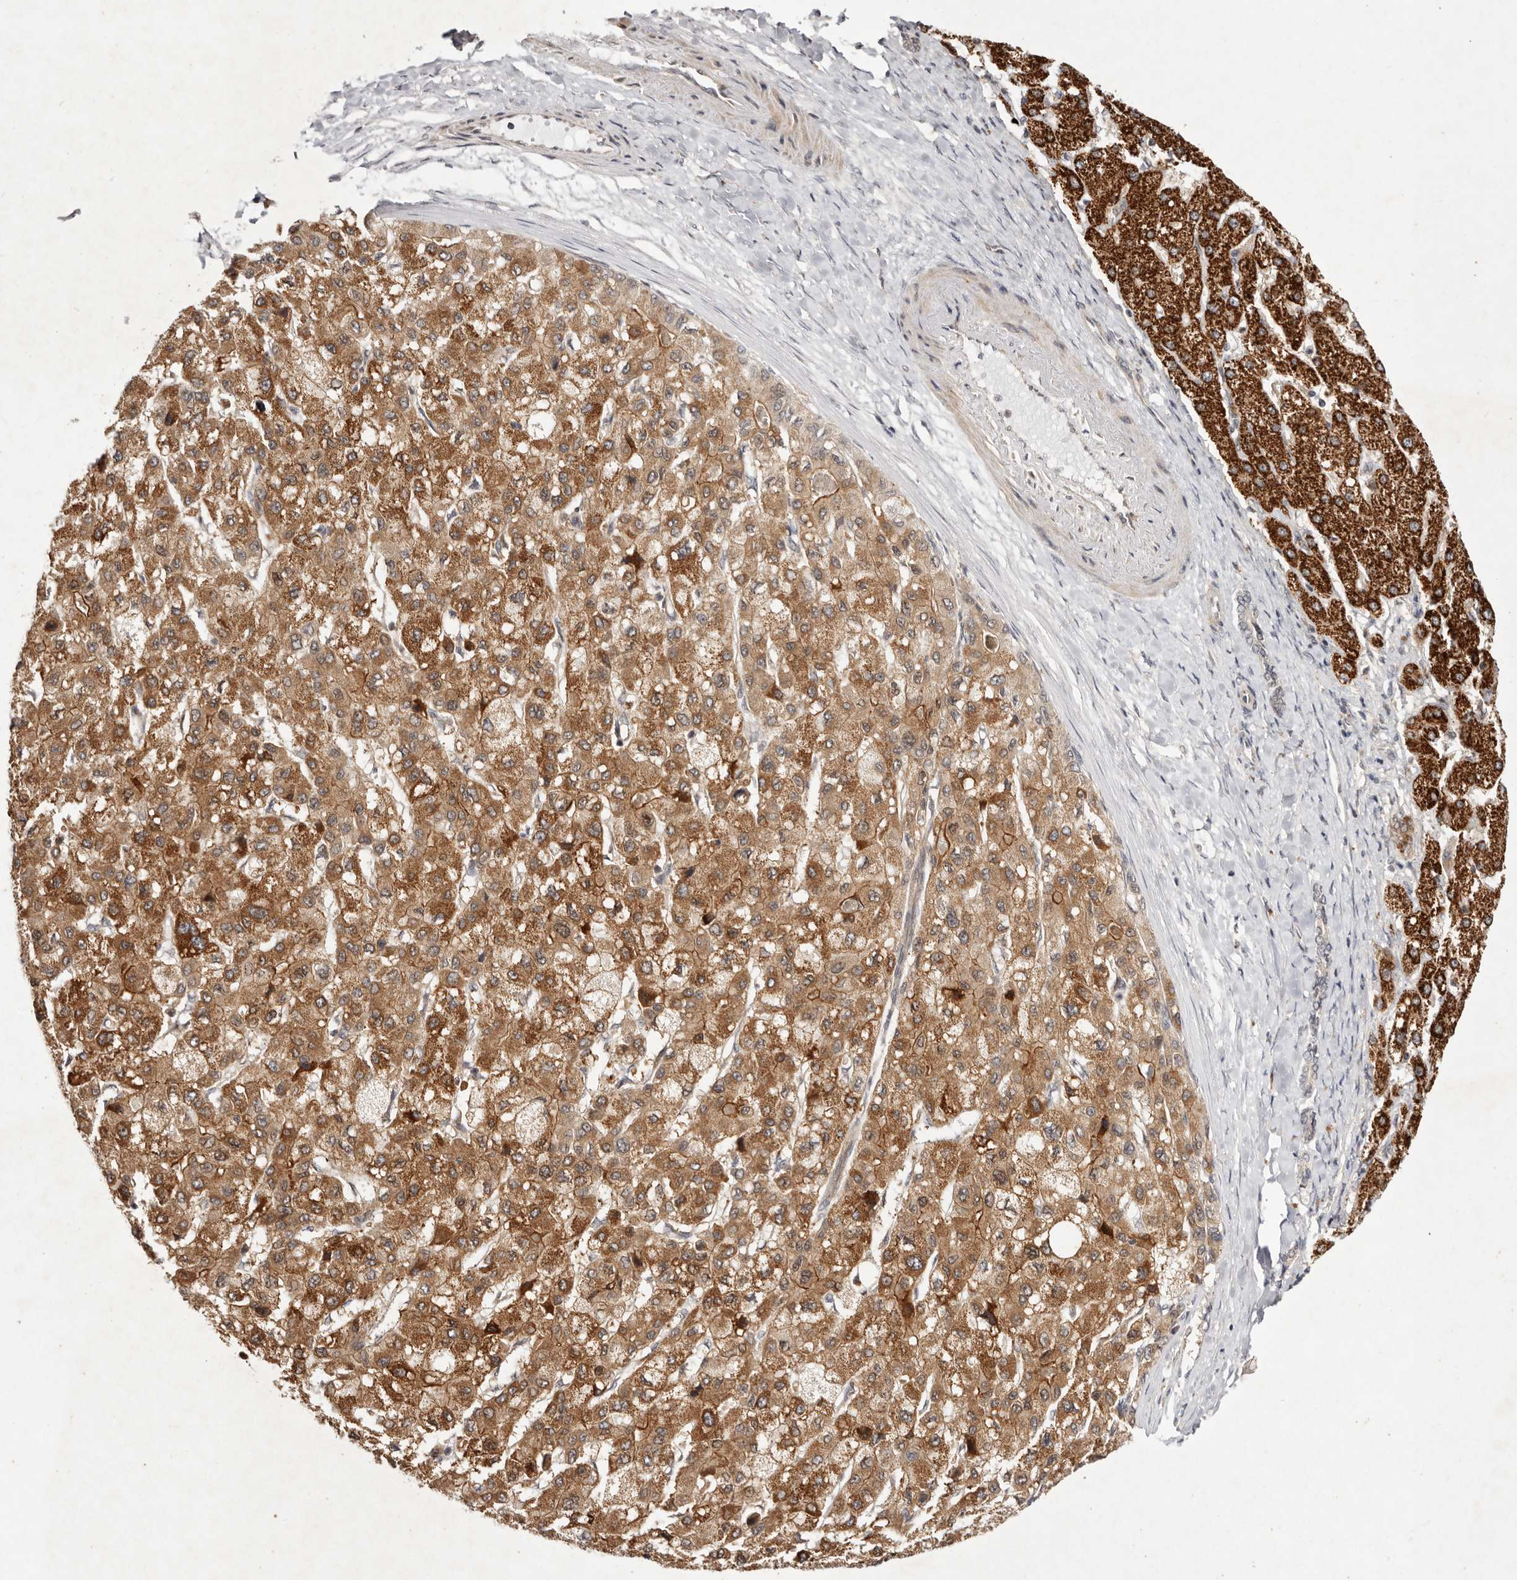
{"staining": {"intensity": "strong", "quantity": ">75%", "location": "cytoplasmic/membranous"}, "tissue": "liver cancer", "cell_type": "Tumor cells", "image_type": "cancer", "snomed": [{"axis": "morphology", "description": "Carcinoma, Hepatocellular, NOS"}, {"axis": "topography", "description": "Liver"}], "caption": "The image displays a brown stain indicating the presence of a protein in the cytoplasmic/membranous of tumor cells in liver cancer. The staining was performed using DAB (3,3'-diaminobenzidine) to visualize the protein expression in brown, while the nuclei were stained in blue with hematoxylin (Magnification: 20x).", "gene": "BUD31", "patient": {"sex": "male", "age": 80}}